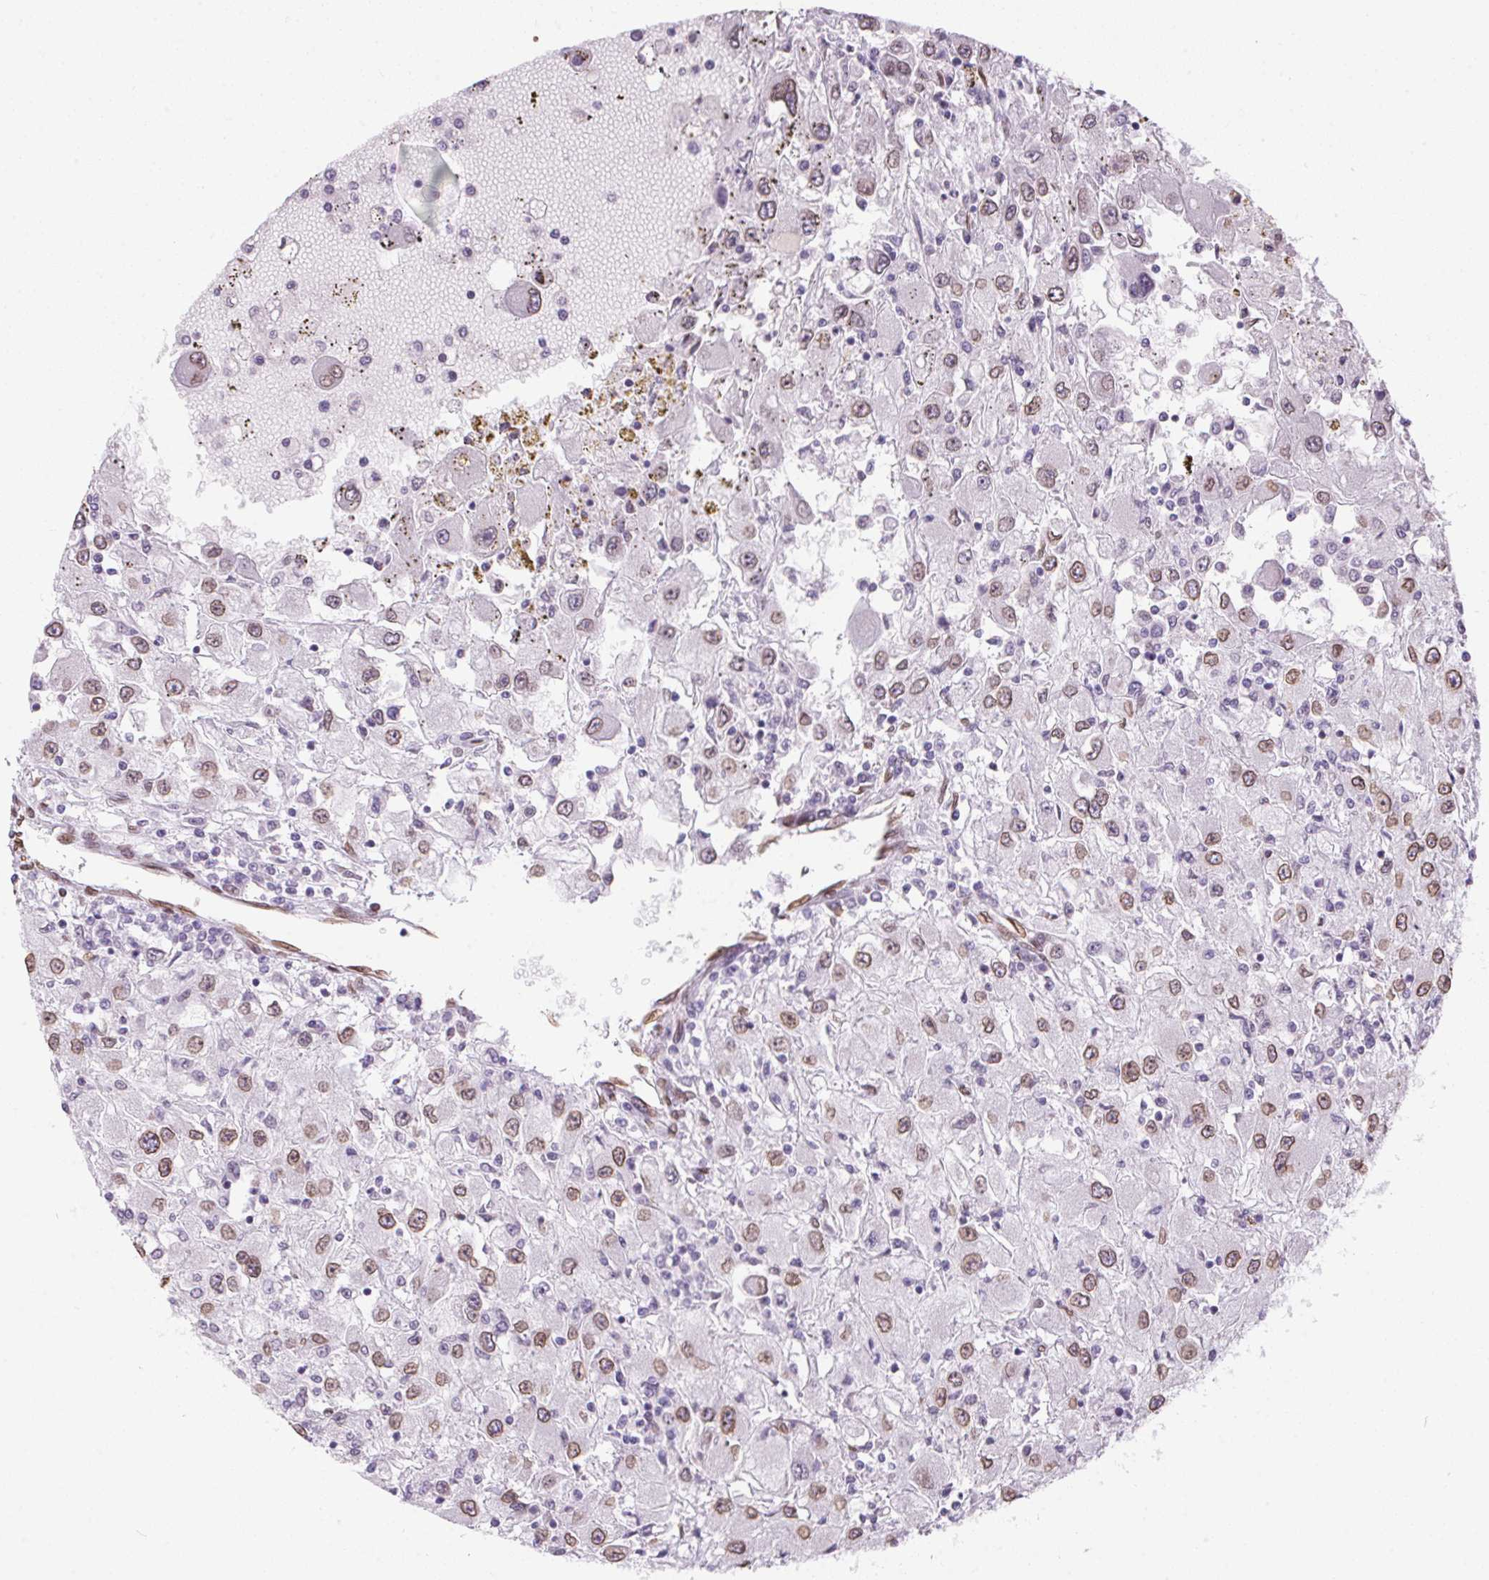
{"staining": {"intensity": "weak", "quantity": "25%-75%", "location": "cytoplasmic/membranous,nuclear"}, "tissue": "renal cancer", "cell_type": "Tumor cells", "image_type": "cancer", "snomed": [{"axis": "morphology", "description": "Adenocarcinoma, NOS"}, {"axis": "topography", "description": "Kidney"}], "caption": "Renal cancer stained with DAB immunohistochemistry exhibits low levels of weak cytoplasmic/membranous and nuclear positivity in approximately 25%-75% of tumor cells.", "gene": "TMEM175", "patient": {"sex": "female", "age": 67}}